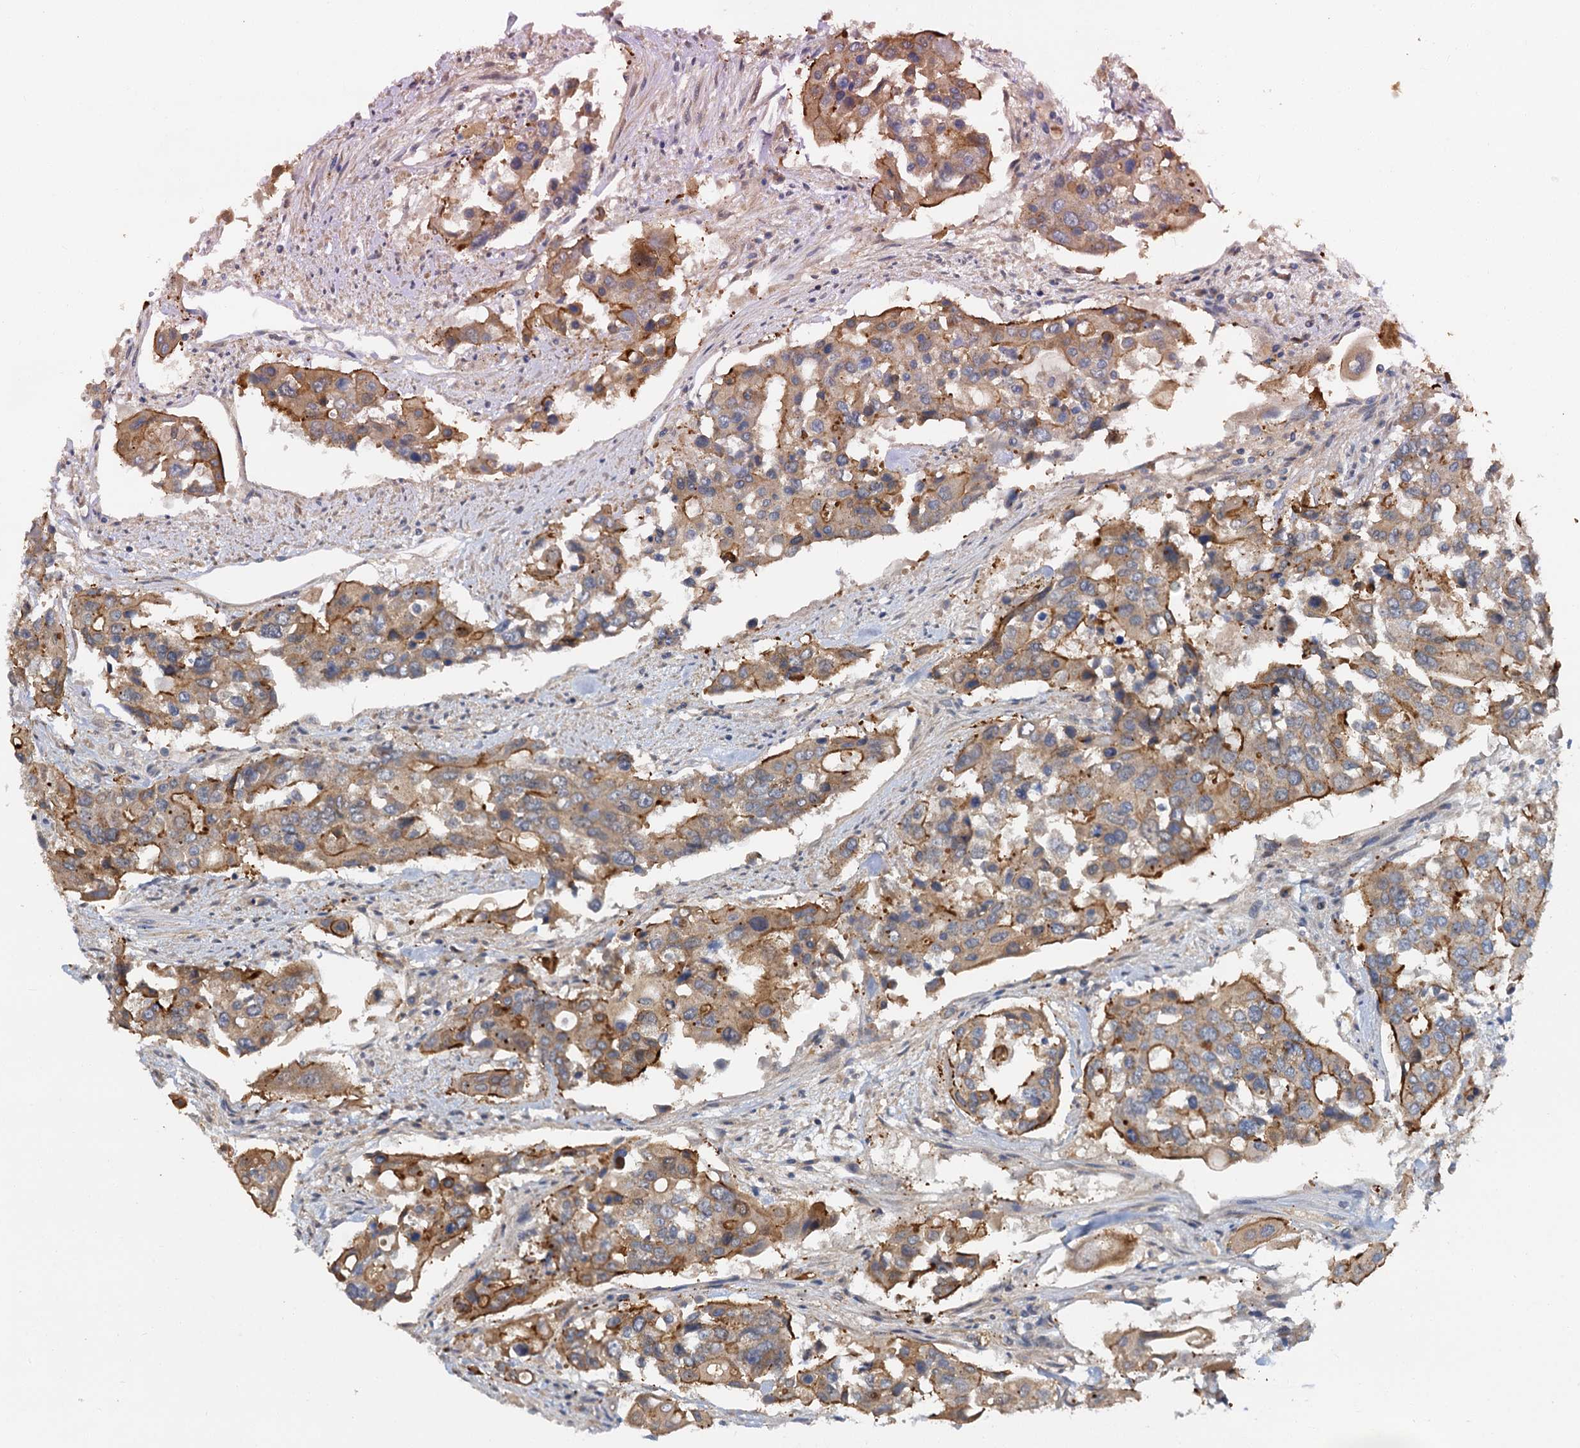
{"staining": {"intensity": "moderate", "quantity": ">75%", "location": "cytoplasmic/membranous"}, "tissue": "colorectal cancer", "cell_type": "Tumor cells", "image_type": "cancer", "snomed": [{"axis": "morphology", "description": "Adenocarcinoma, NOS"}, {"axis": "topography", "description": "Colon"}], "caption": "Colorectal adenocarcinoma stained with DAB (3,3'-diaminobenzidine) IHC demonstrates medium levels of moderate cytoplasmic/membranous expression in approximately >75% of tumor cells.", "gene": "ZNF324", "patient": {"sex": "male", "age": 77}}